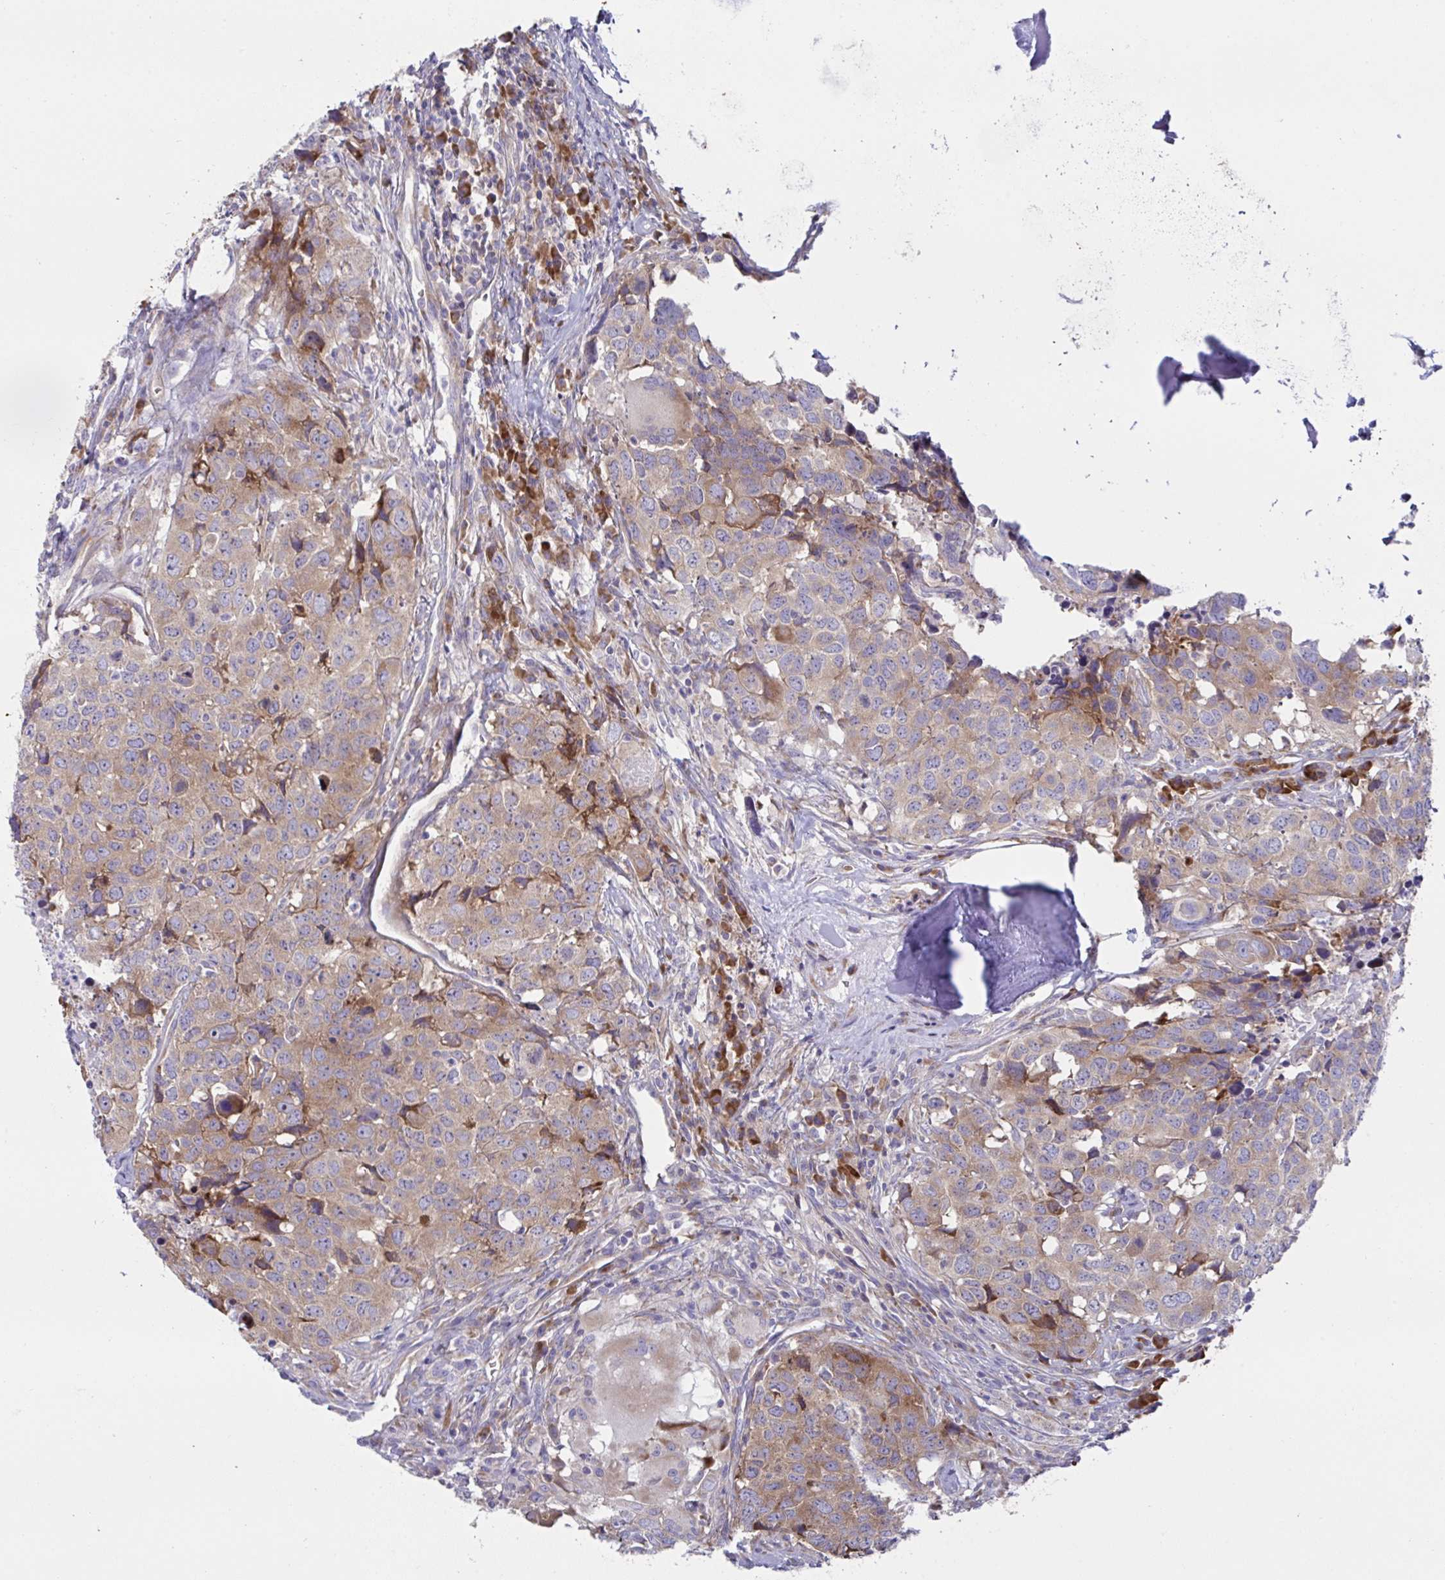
{"staining": {"intensity": "moderate", "quantity": "25%-75%", "location": "cytoplasmic/membranous"}, "tissue": "head and neck cancer", "cell_type": "Tumor cells", "image_type": "cancer", "snomed": [{"axis": "morphology", "description": "Normal tissue, NOS"}, {"axis": "morphology", "description": "Squamous cell carcinoma, NOS"}, {"axis": "topography", "description": "Skeletal muscle"}, {"axis": "topography", "description": "Vascular tissue"}, {"axis": "topography", "description": "Peripheral nerve tissue"}, {"axis": "topography", "description": "Head-Neck"}], "caption": "Immunohistochemistry image of squamous cell carcinoma (head and neck) stained for a protein (brown), which shows medium levels of moderate cytoplasmic/membranous positivity in approximately 25%-75% of tumor cells.", "gene": "FAU", "patient": {"sex": "male", "age": 66}}